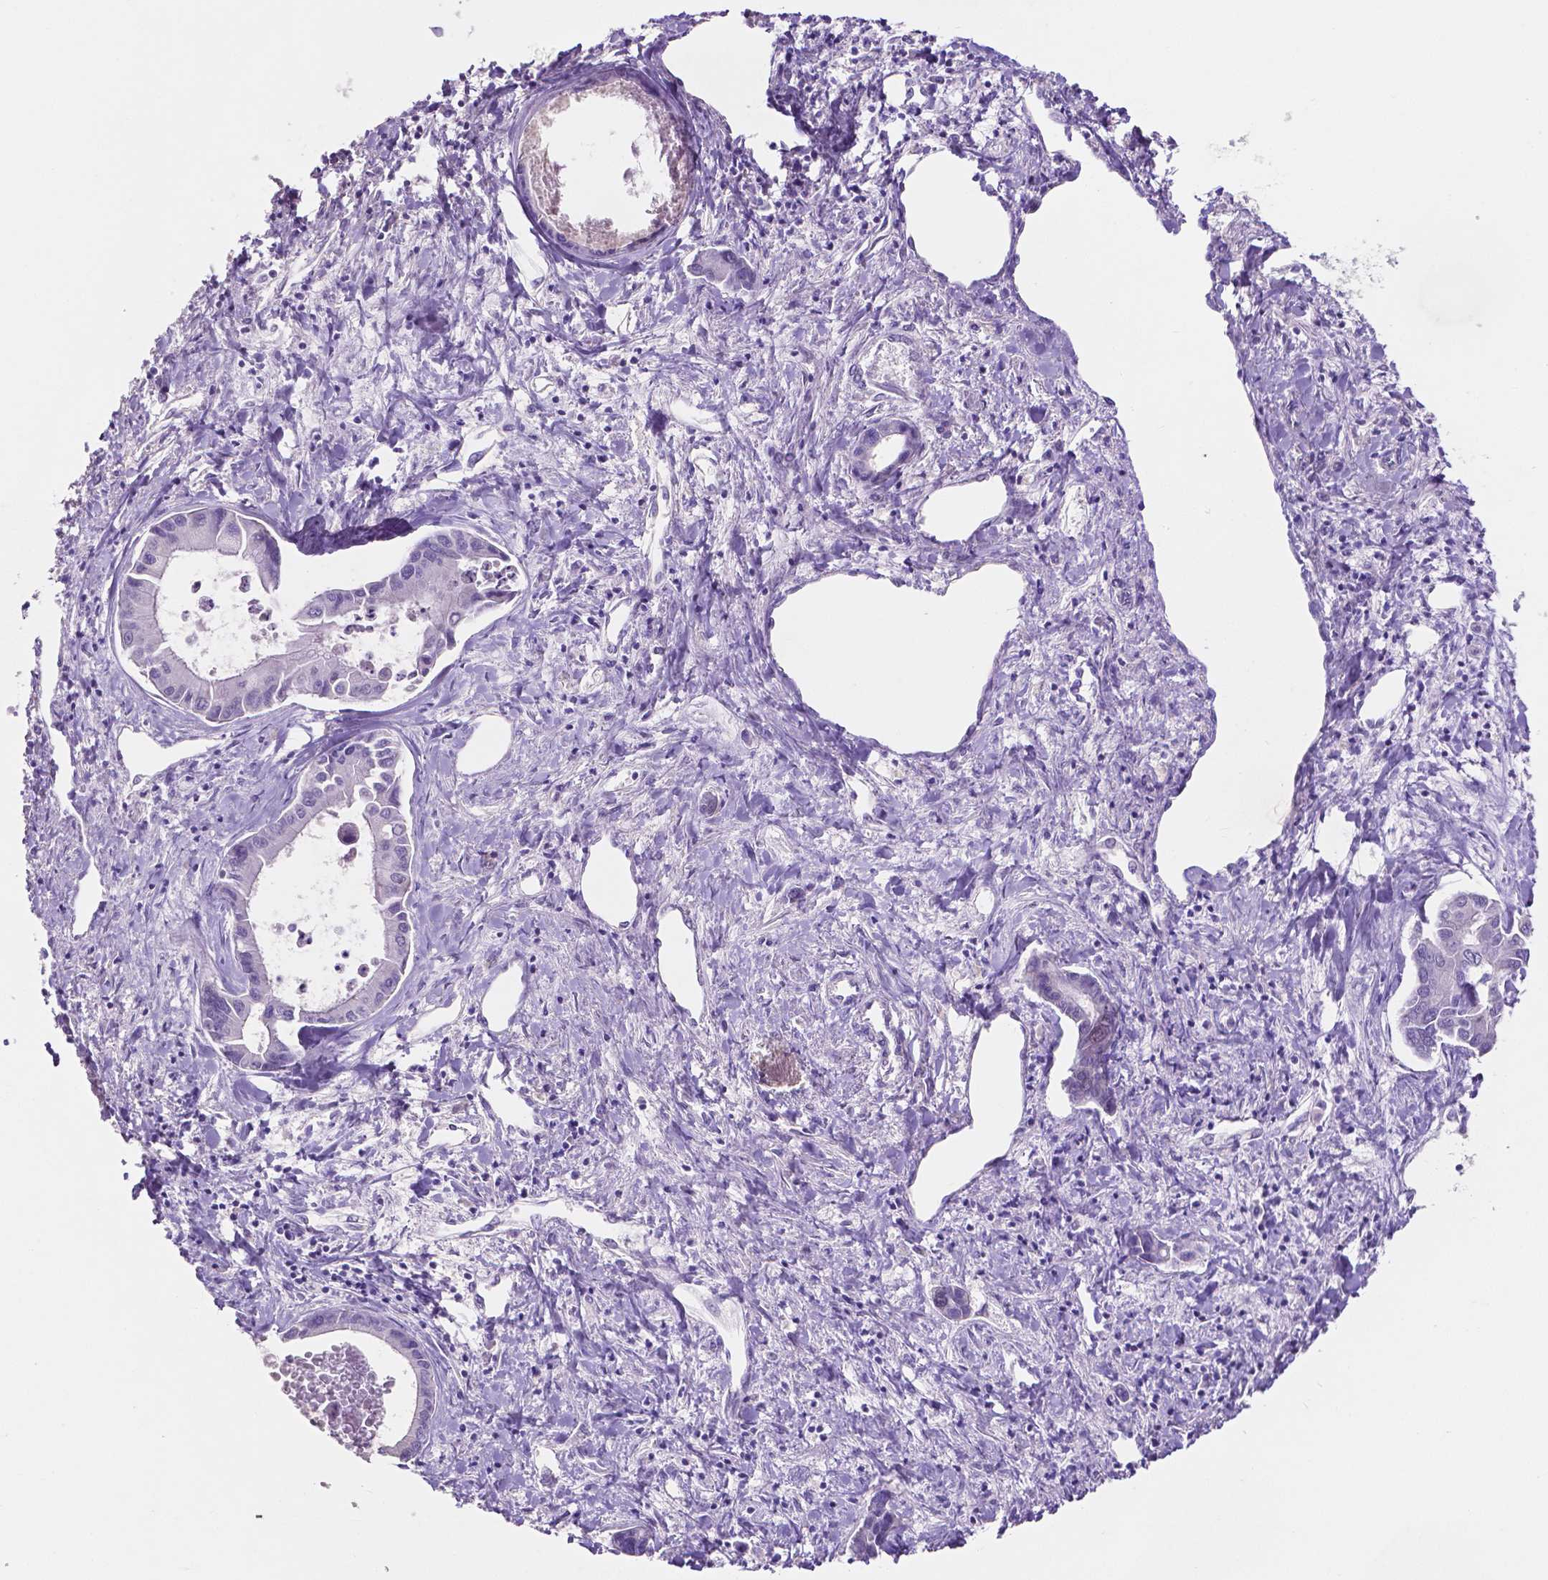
{"staining": {"intensity": "negative", "quantity": "none", "location": "none"}, "tissue": "liver cancer", "cell_type": "Tumor cells", "image_type": "cancer", "snomed": [{"axis": "morphology", "description": "Cholangiocarcinoma"}, {"axis": "topography", "description": "Liver"}], "caption": "Immunohistochemical staining of liver cancer shows no significant expression in tumor cells. (DAB immunohistochemistry, high magnification).", "gene": "SLC22A2", "patient": {"sex": "male", "age": 66}}